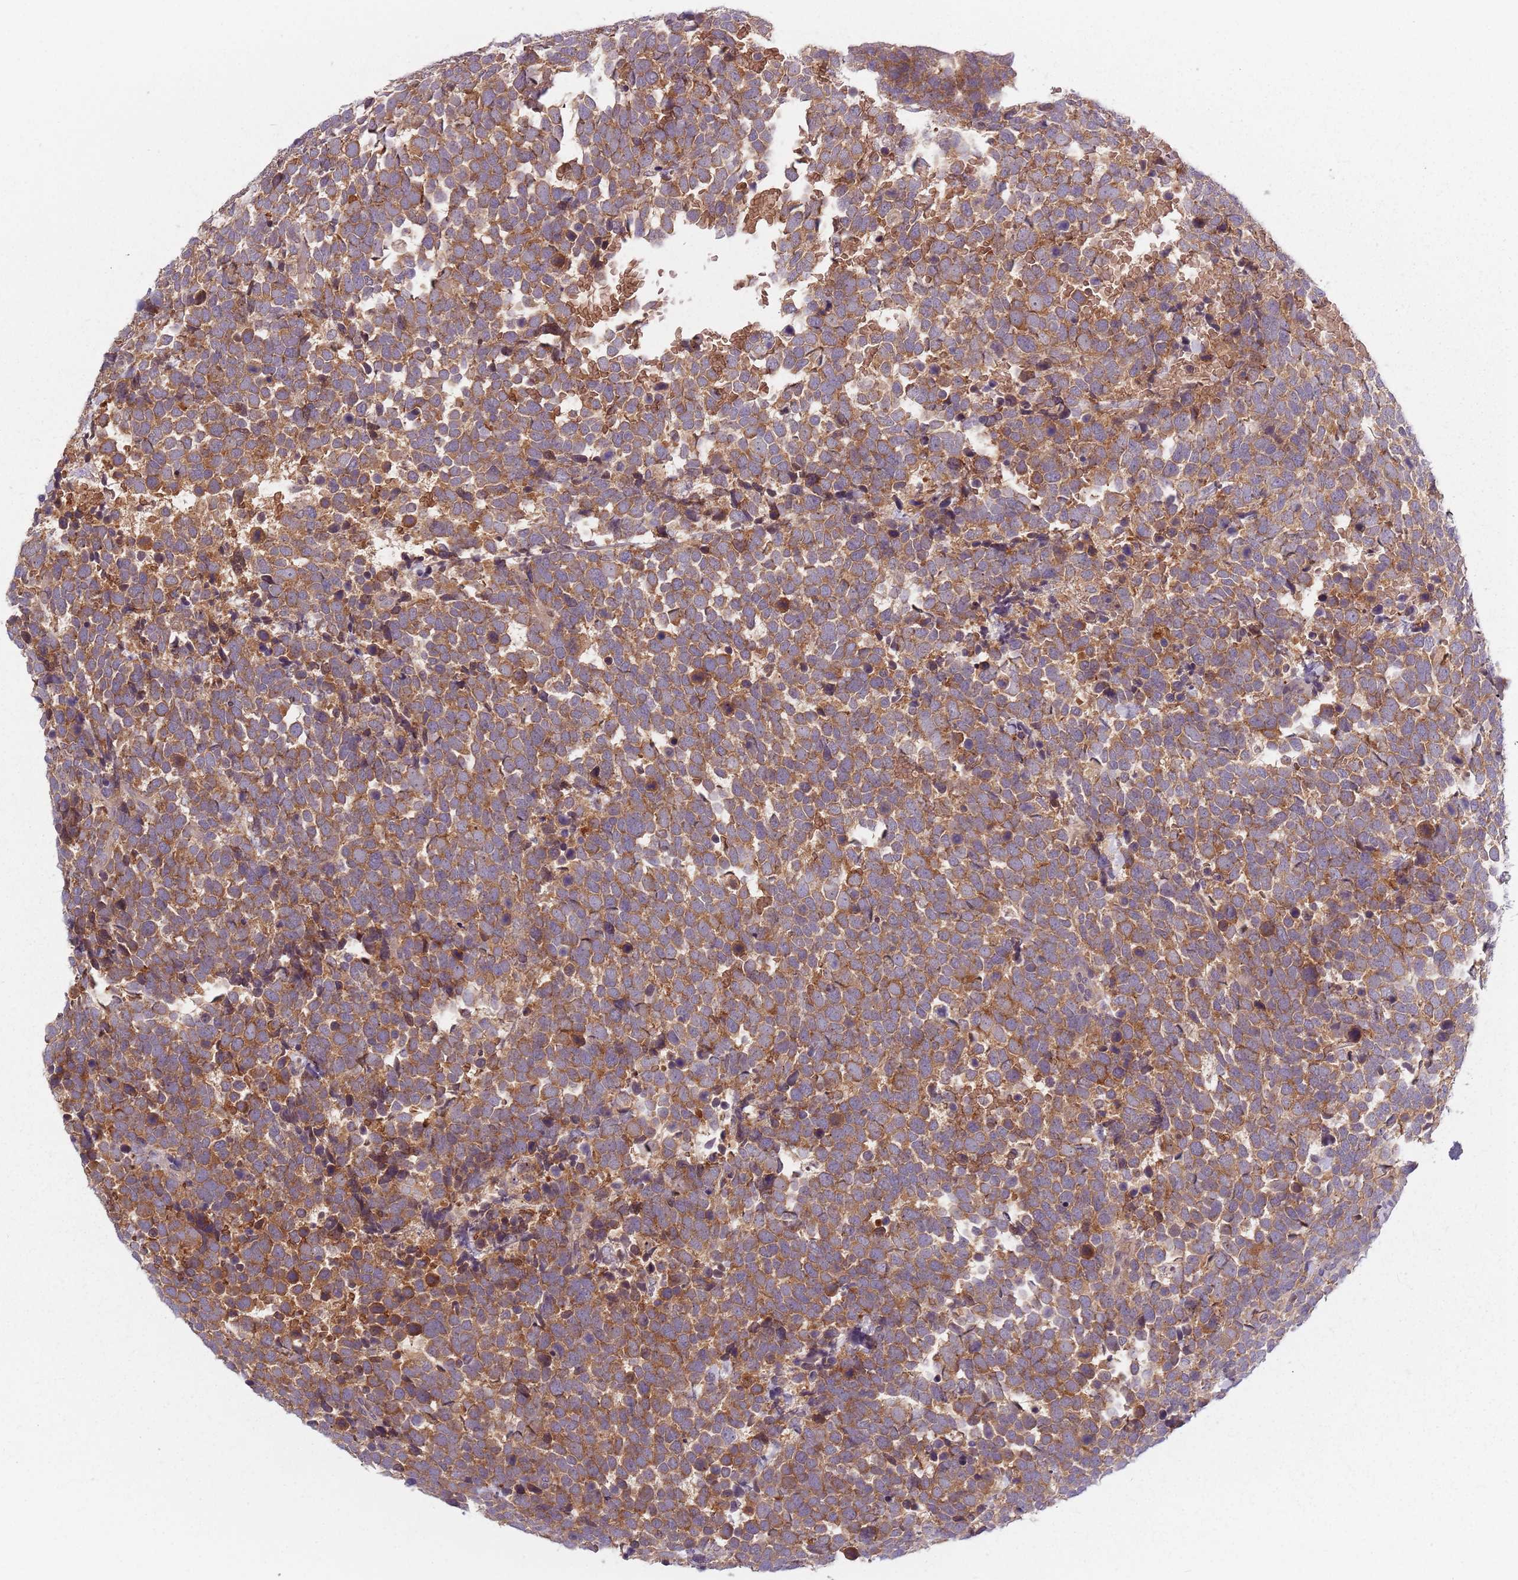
{"staining": {"intensity": "moderate", "quantity": ">75%", "location": "cytoplasmic/membranous"}, "tissue": "urothelial cancer", "cell_type": "Tumor cells", "image_type": "cancer", "snomed": [{"axis": "morphology", "description": "Urothelial carcinoma, High grade"}, {"axis": "topography", "description": "Urinary bladder"}], "caption": "The image exhibits immunohistochemical staining of urothelial carcinoma (high-grade). There is moderate cytoplasmic/membranous positivity is identified in about >75% of tumor cells. The staining was performed using DAB to visualize the protein expression in brown, while the nuclei were stained in blue with hematoxylin (Magnification: 20x).", "gene": "ASB13", "patient": {"sex": "female", "age": 82}}